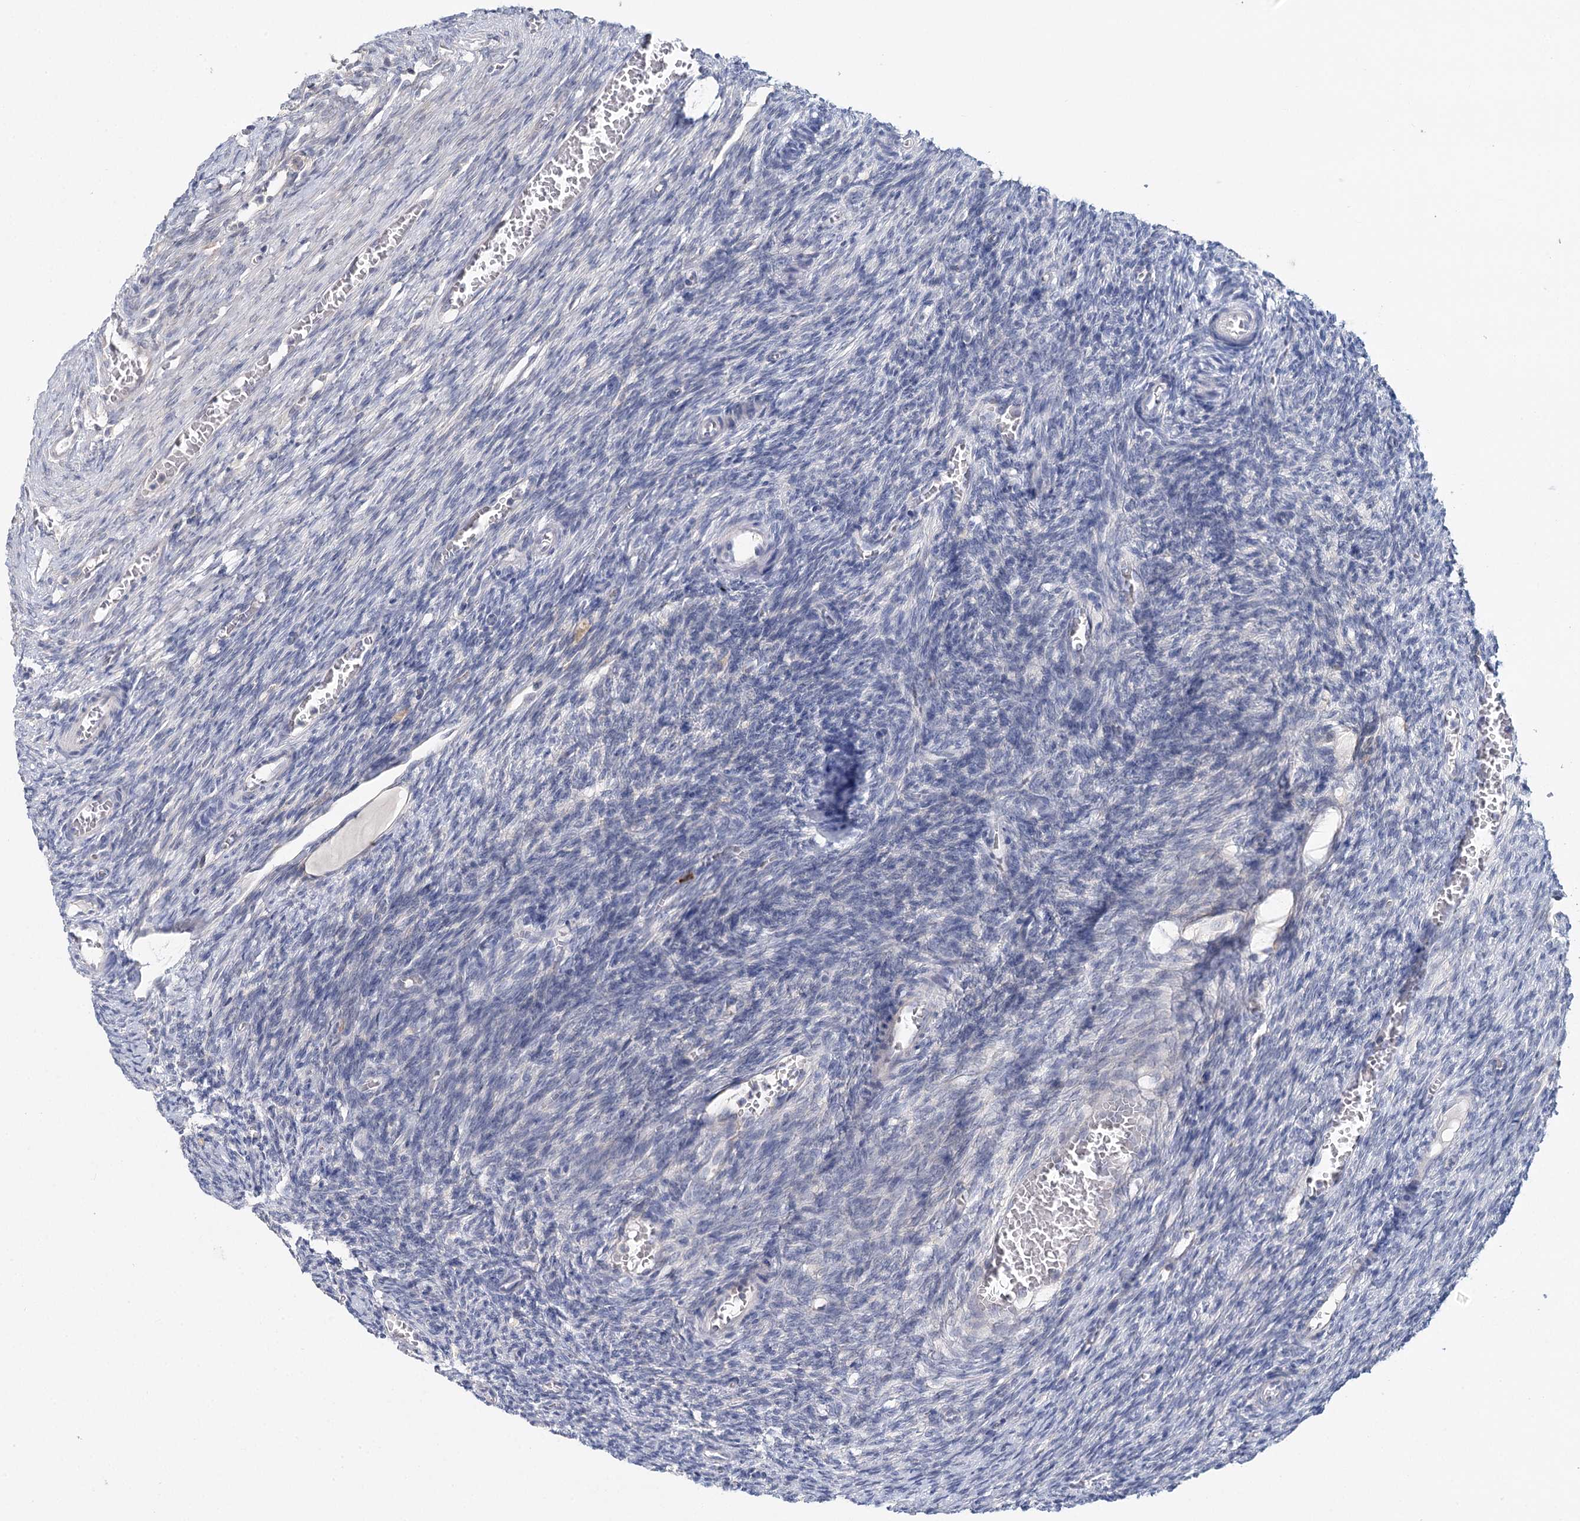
{"staining": {"intensity": "negative", "quantity": "none", "location": "none"}, "tissue": "ovary", "cell_type": "Ovarian stroma cells", "image_type": "normal", "snomed": [{"axis": "morphology", "description": "Normal tissue, NOS"}, {"axis": "topography", "description": "Ovary"}], "caption": "Immunohistochemistry image of normal ovary stained for a protein (brown), which displays no expression in ovarian stroma cells.", "gene": "DAPK1", "patient": {"sex": "female", "age": 27}}